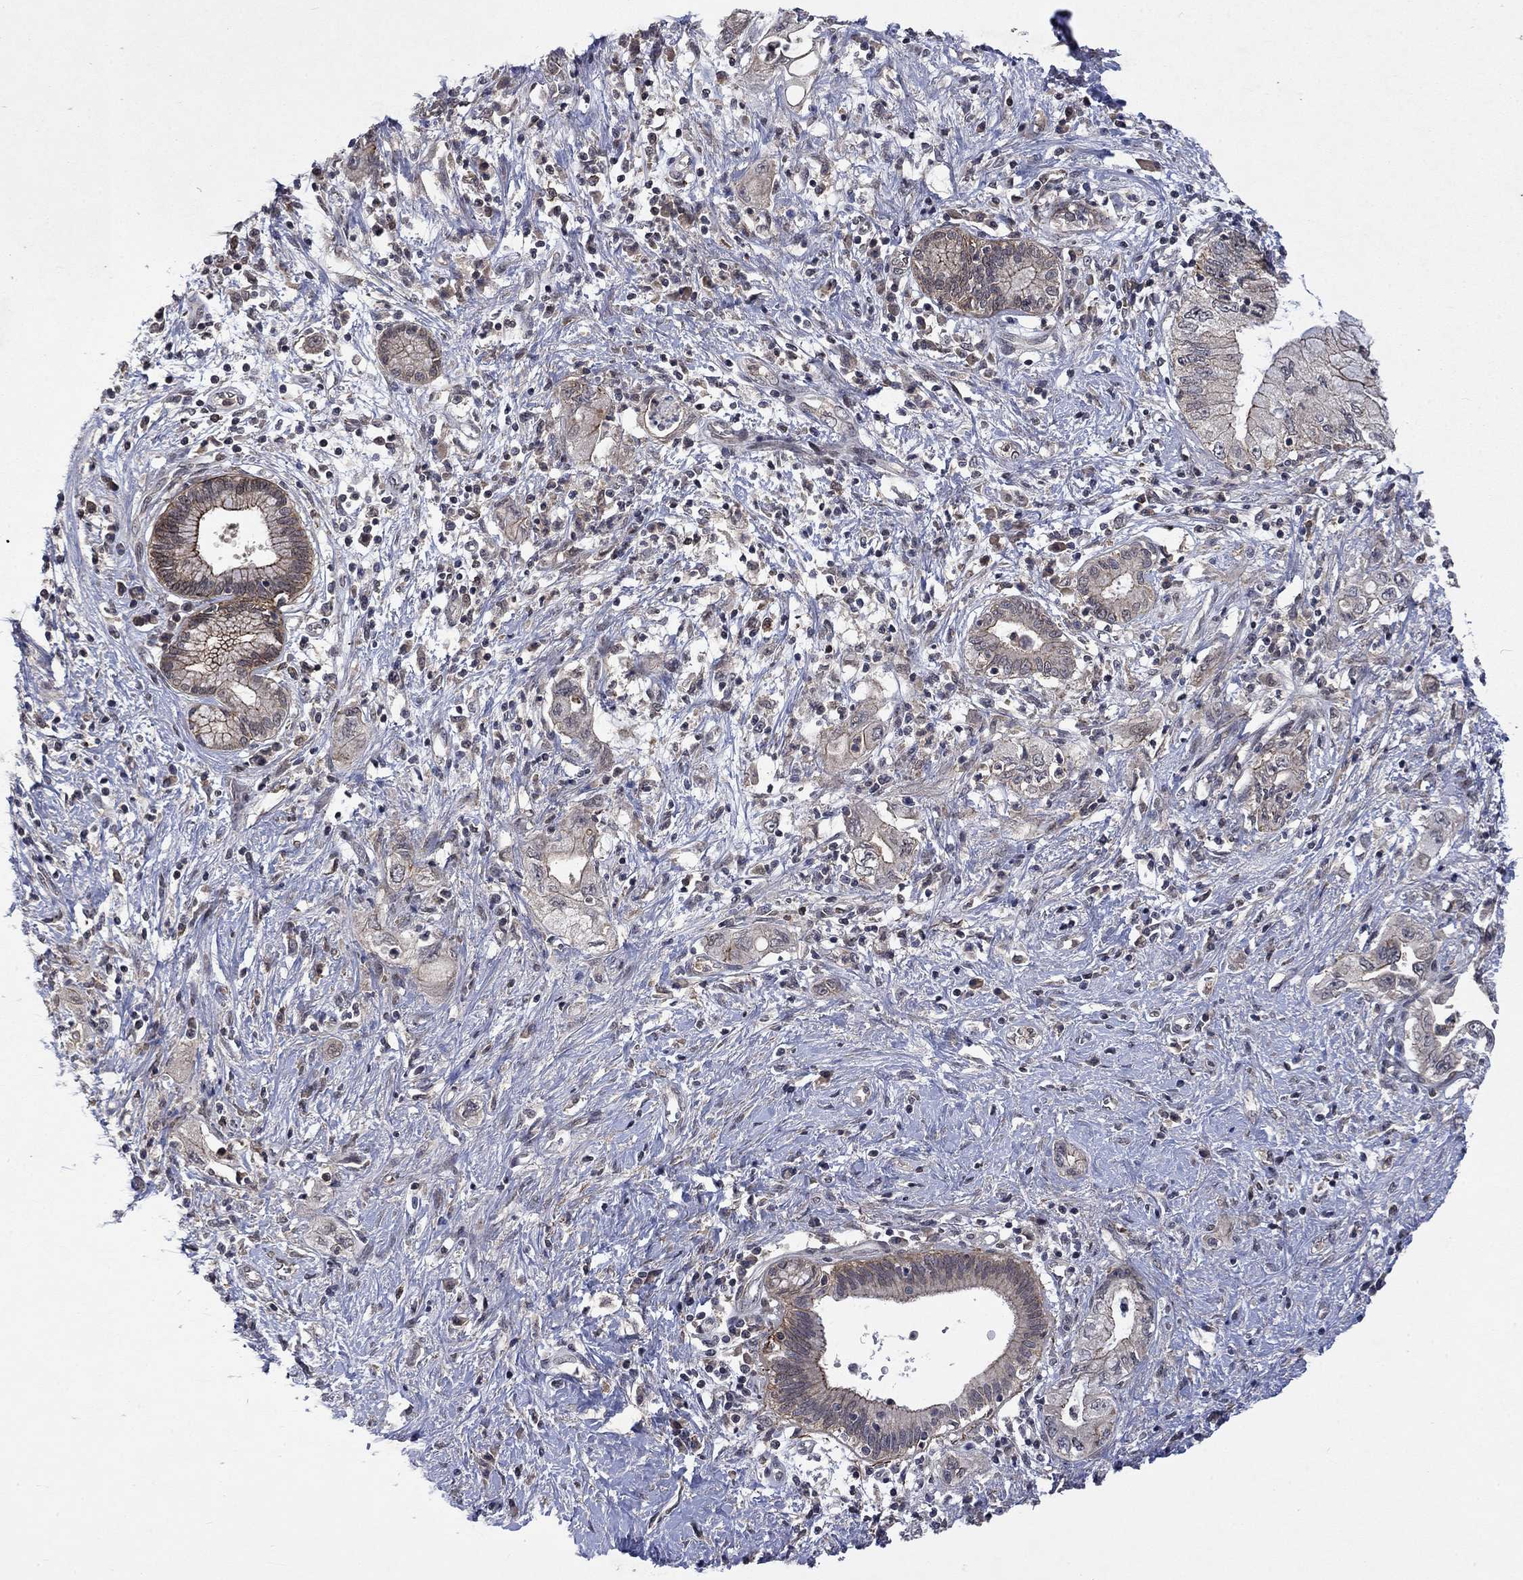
{"staining": {"intensity": "weak", "quantity": "25%-75%", "location": "cytoplasmic/membranous"}, "tissue": "pancreatic cancer", "cell_type": "Tumor cells", "image_type": "cancer", "snomed": [{"axis": "morphology", "description": "Adenocarcinoma, NOS"}, {"axis": "topography", "description": "Pancreas"}], "caption": "This histopathology image exhibits IHC staining of human pancreatic adenocarcinoma, with low weak cytoplasmic/membranous expression in about 25%-75% of tumor cells.", "gene": "PPP1R9A", "patient": {"sex": "female", "age": 73}}